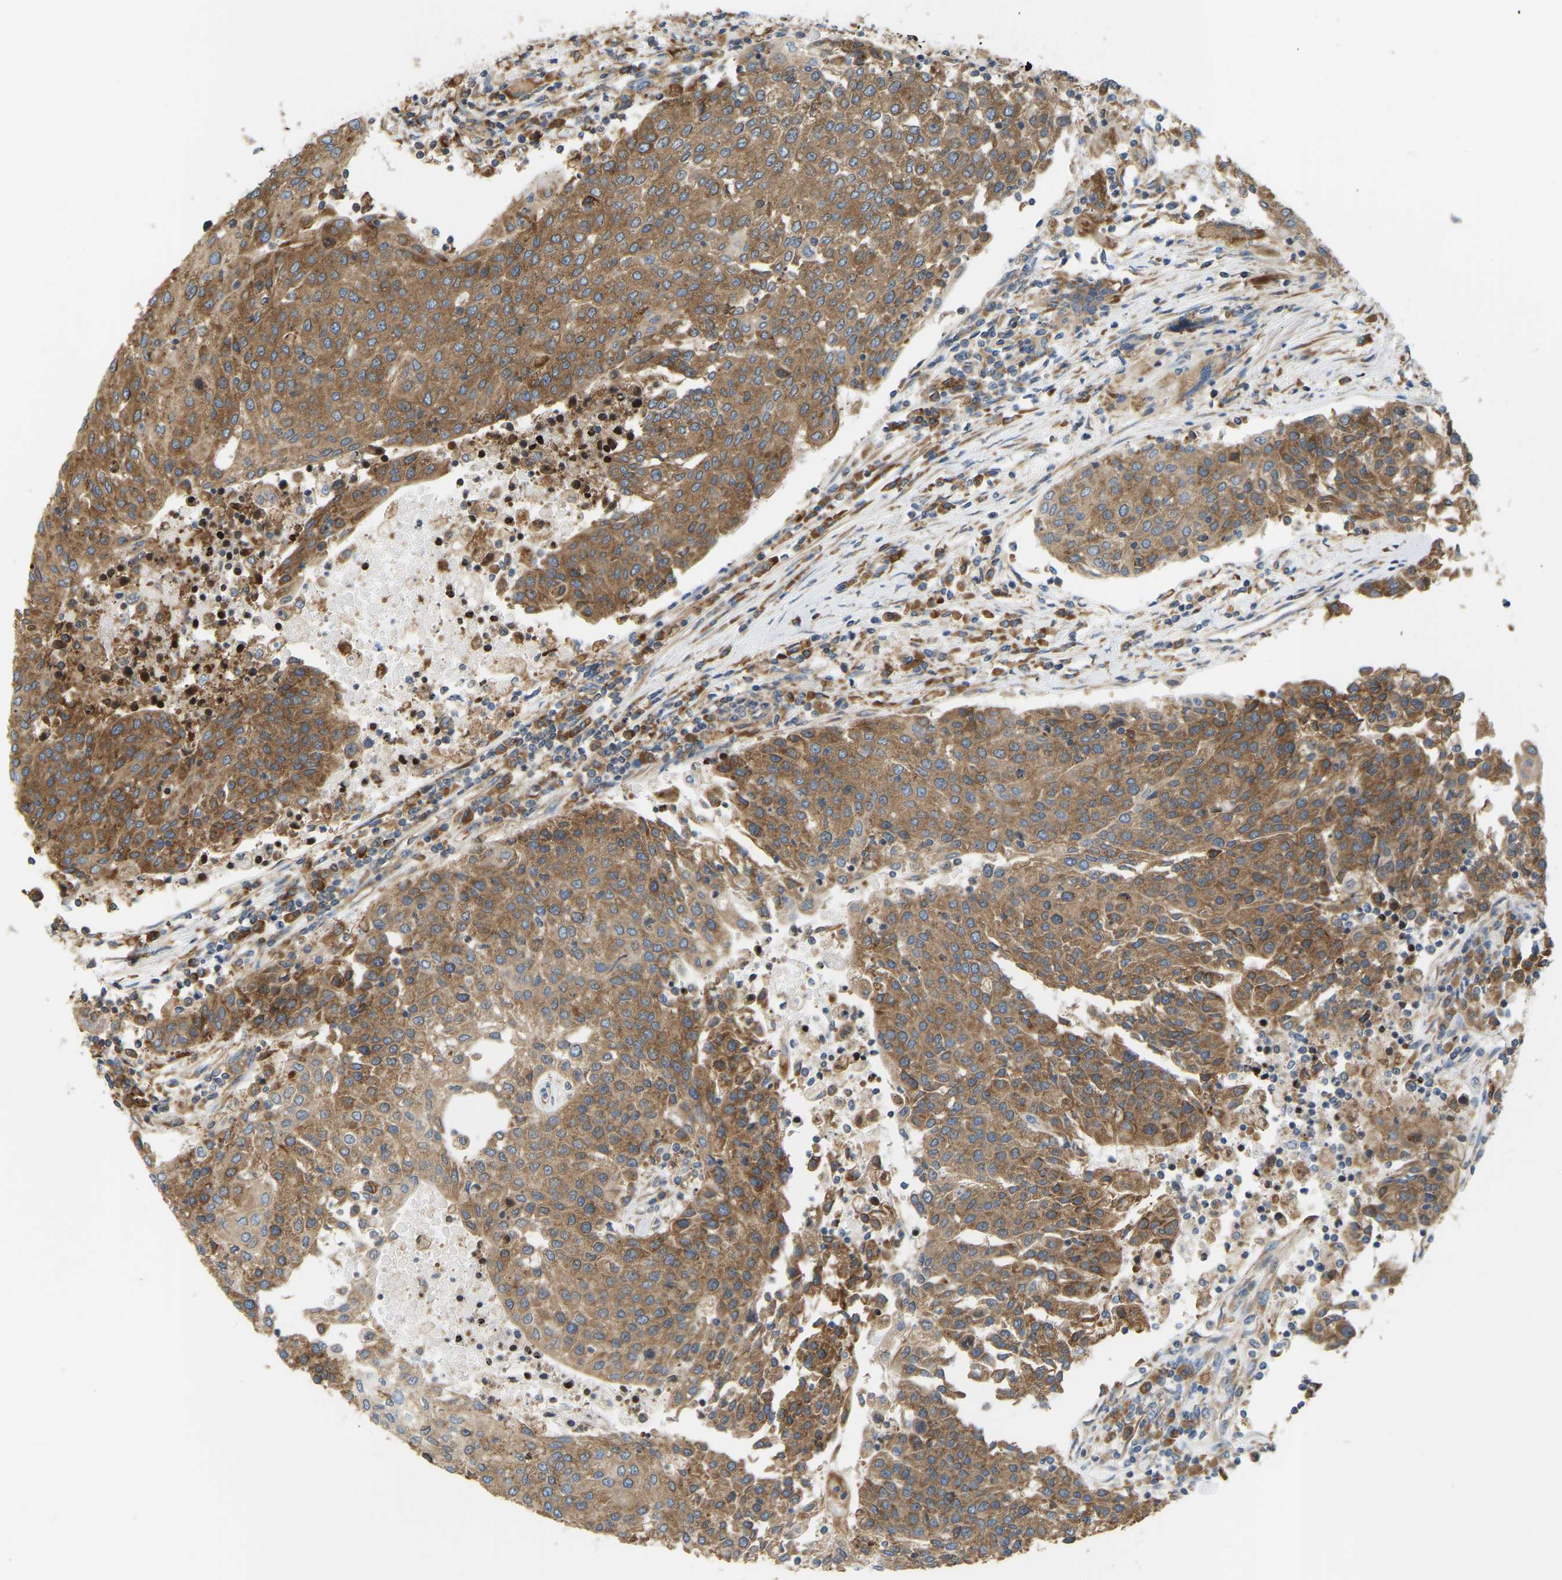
{"staining": {"intensity": "moderate", "quantity": ">75%", "location": "cytoplasmic/membranous"}, "tissue": "urothelial cancer", "cell_type": "Tumor cells", "image_type": "cancer", "snomed": [{"axis": "morphology", "description": "Urothelial carcinoma, High grade"}, {"axis": "topography", "description": "Urinary bladder"}], "caption": "Immunohistochemistry (DAB (3,3'-diaminobenzidine)) staining of human high-grade urothelial carcinoma reveals moderate cytoplasmic/membranous protein staining in about >75% of tumor cells.", "gene": "RPS6KB2", "patient": {"sex": "female", "age": 85}}